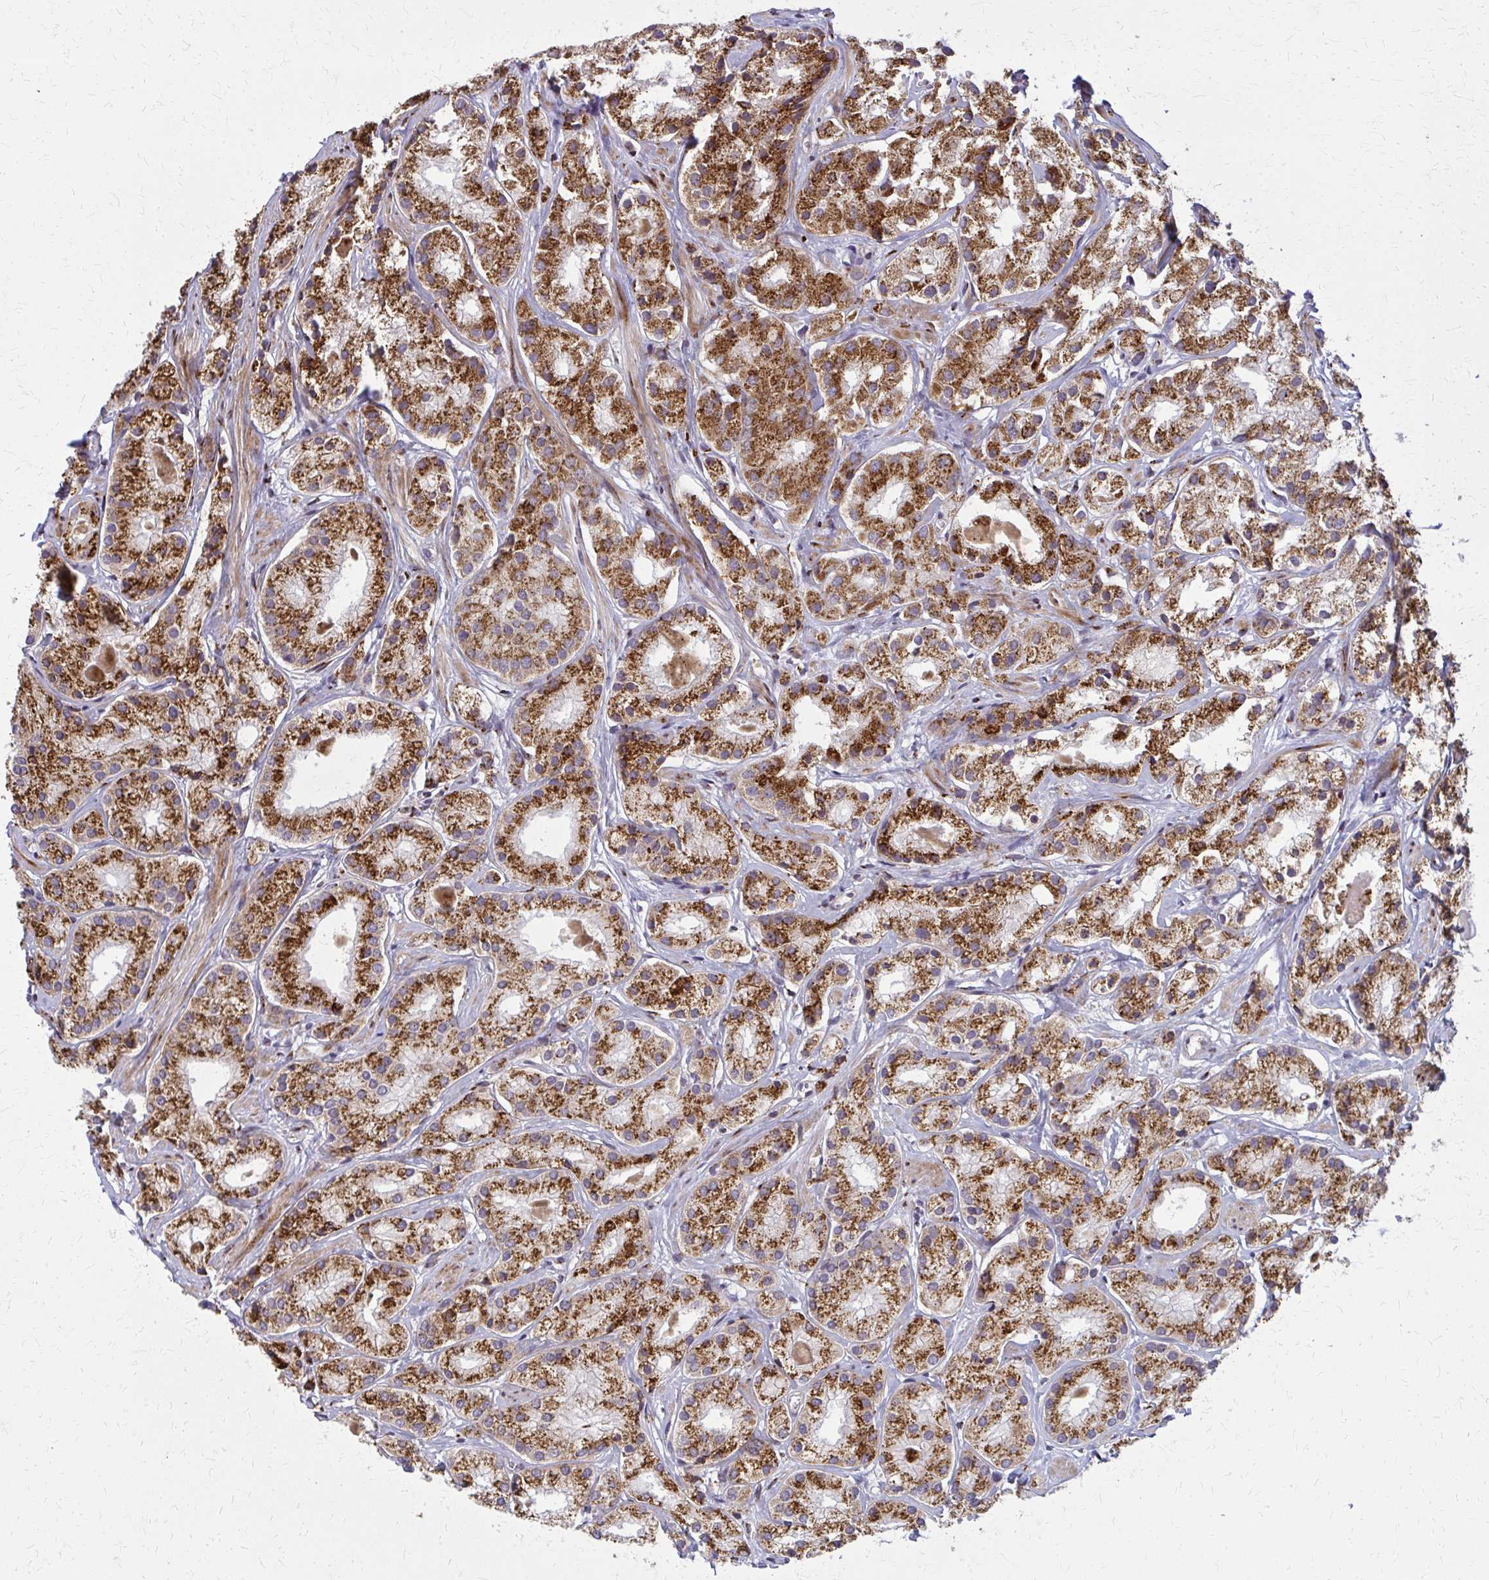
{"staining": {"intensity": "strong", "quantity": ">75%", "location": "cytoplasmic/membranous"}, "tissue": "prostate cancer", "cell_type": "Tumor cells", "image_type": "cancer", "snomed": [{"axis": "morphology", "description": "Adenocarcinoma, Low grade"}, {"axis": "topography", "description": "Prostate"}], "caption": "Immunohistochemistry (IHC) image of human prostate cancer stained for a protein (brown), which exhibits high levels of strong cytoplasmic/membranous expression in approximately >75% of tumor cells.", "gene": "MCCC1", "patient": {"sex": "male", "age": 69}}